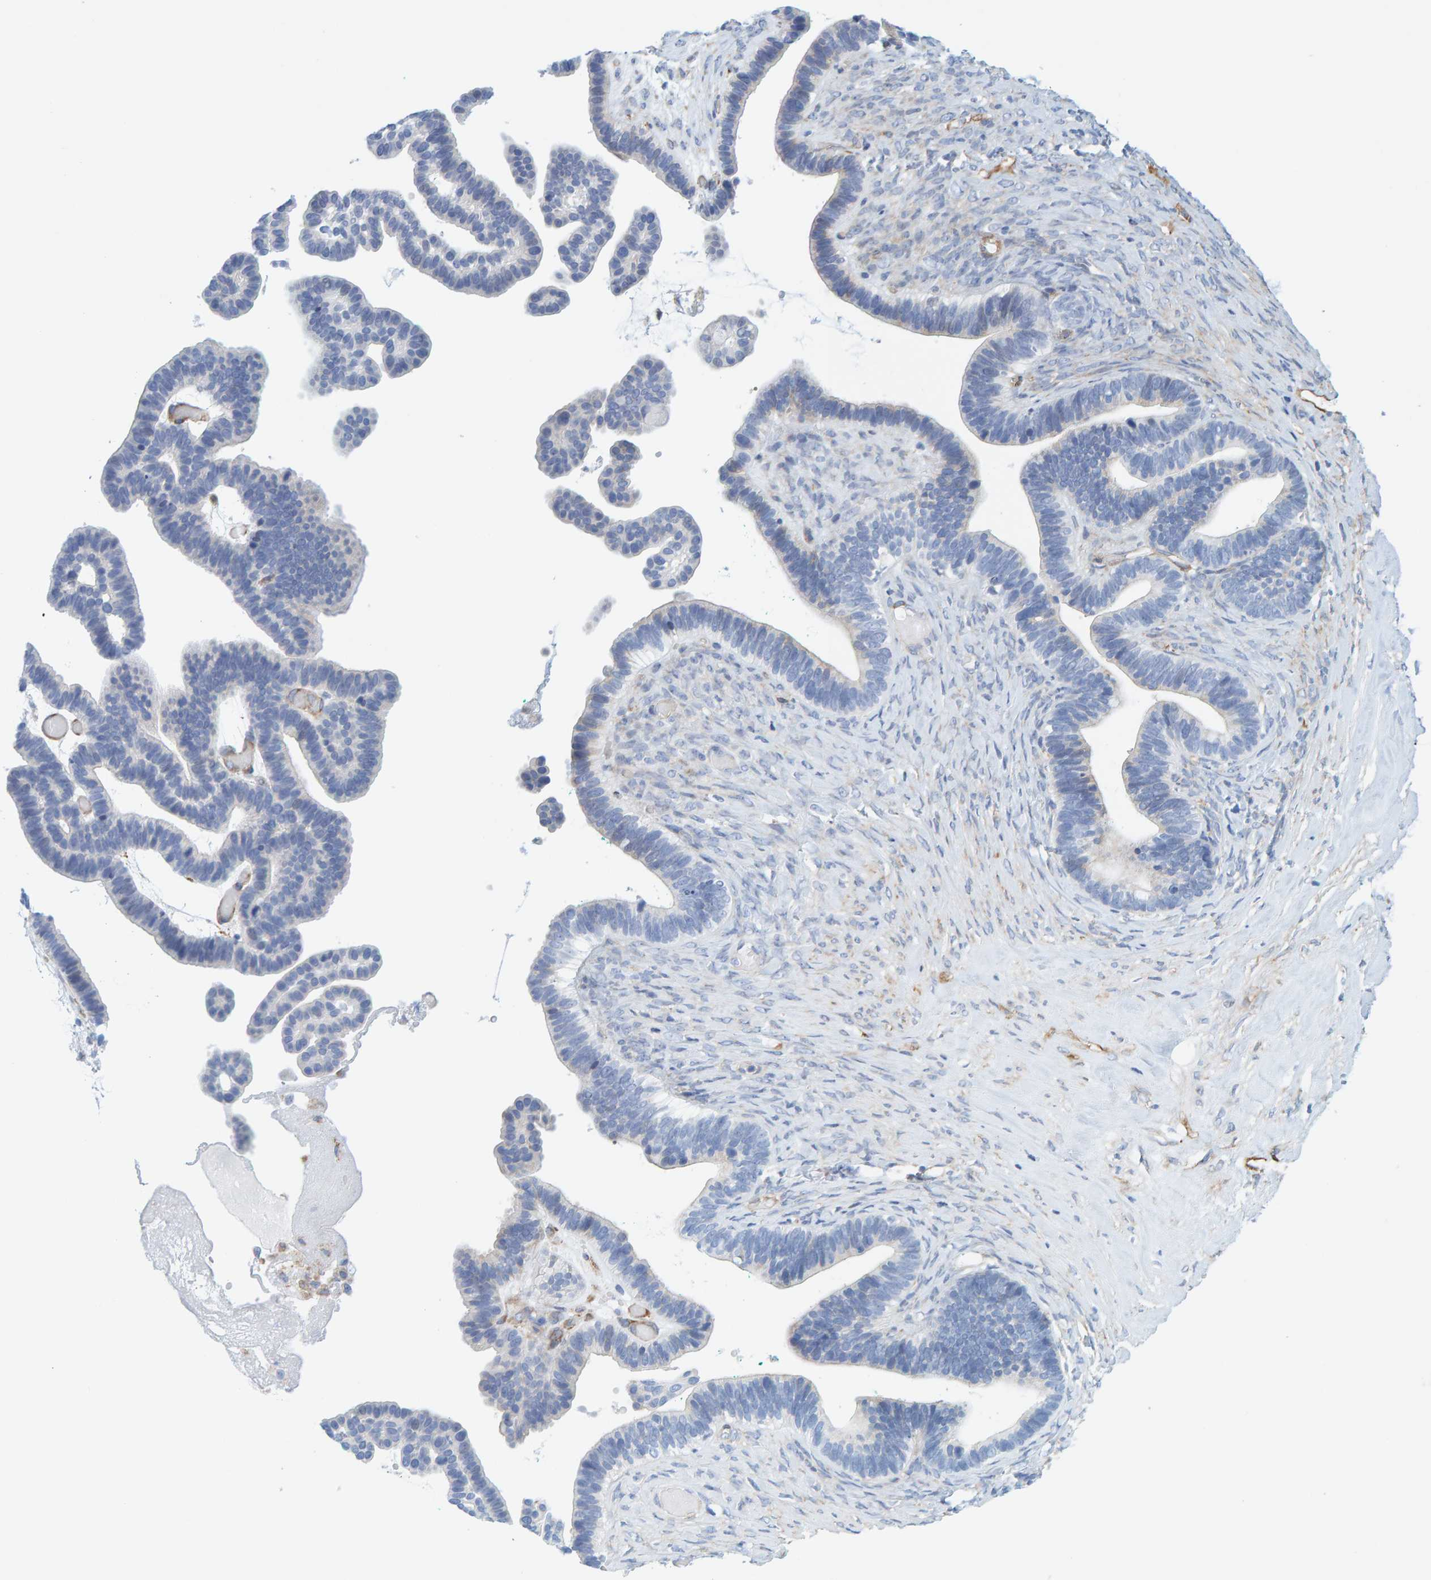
{"staining": {"intensity": "negative", "quantity": "none", "location": "none"}, "tissue": "ovarian cancer", "cell_type": "Tumor cells", "image_type": "cancer", "snomed": [{"axis": "morphology", "description": "Cystadenocarcinoma, serous, NOS"}, {"axis": "topography", "description": "Ovary"}], "caption": "Protein analysis of ovarian serous cystadenocarcinoma displays no significant positivity in tumor cells.", "gene": "MAP1B", "patient": {"sex": "female", "age": 56}}